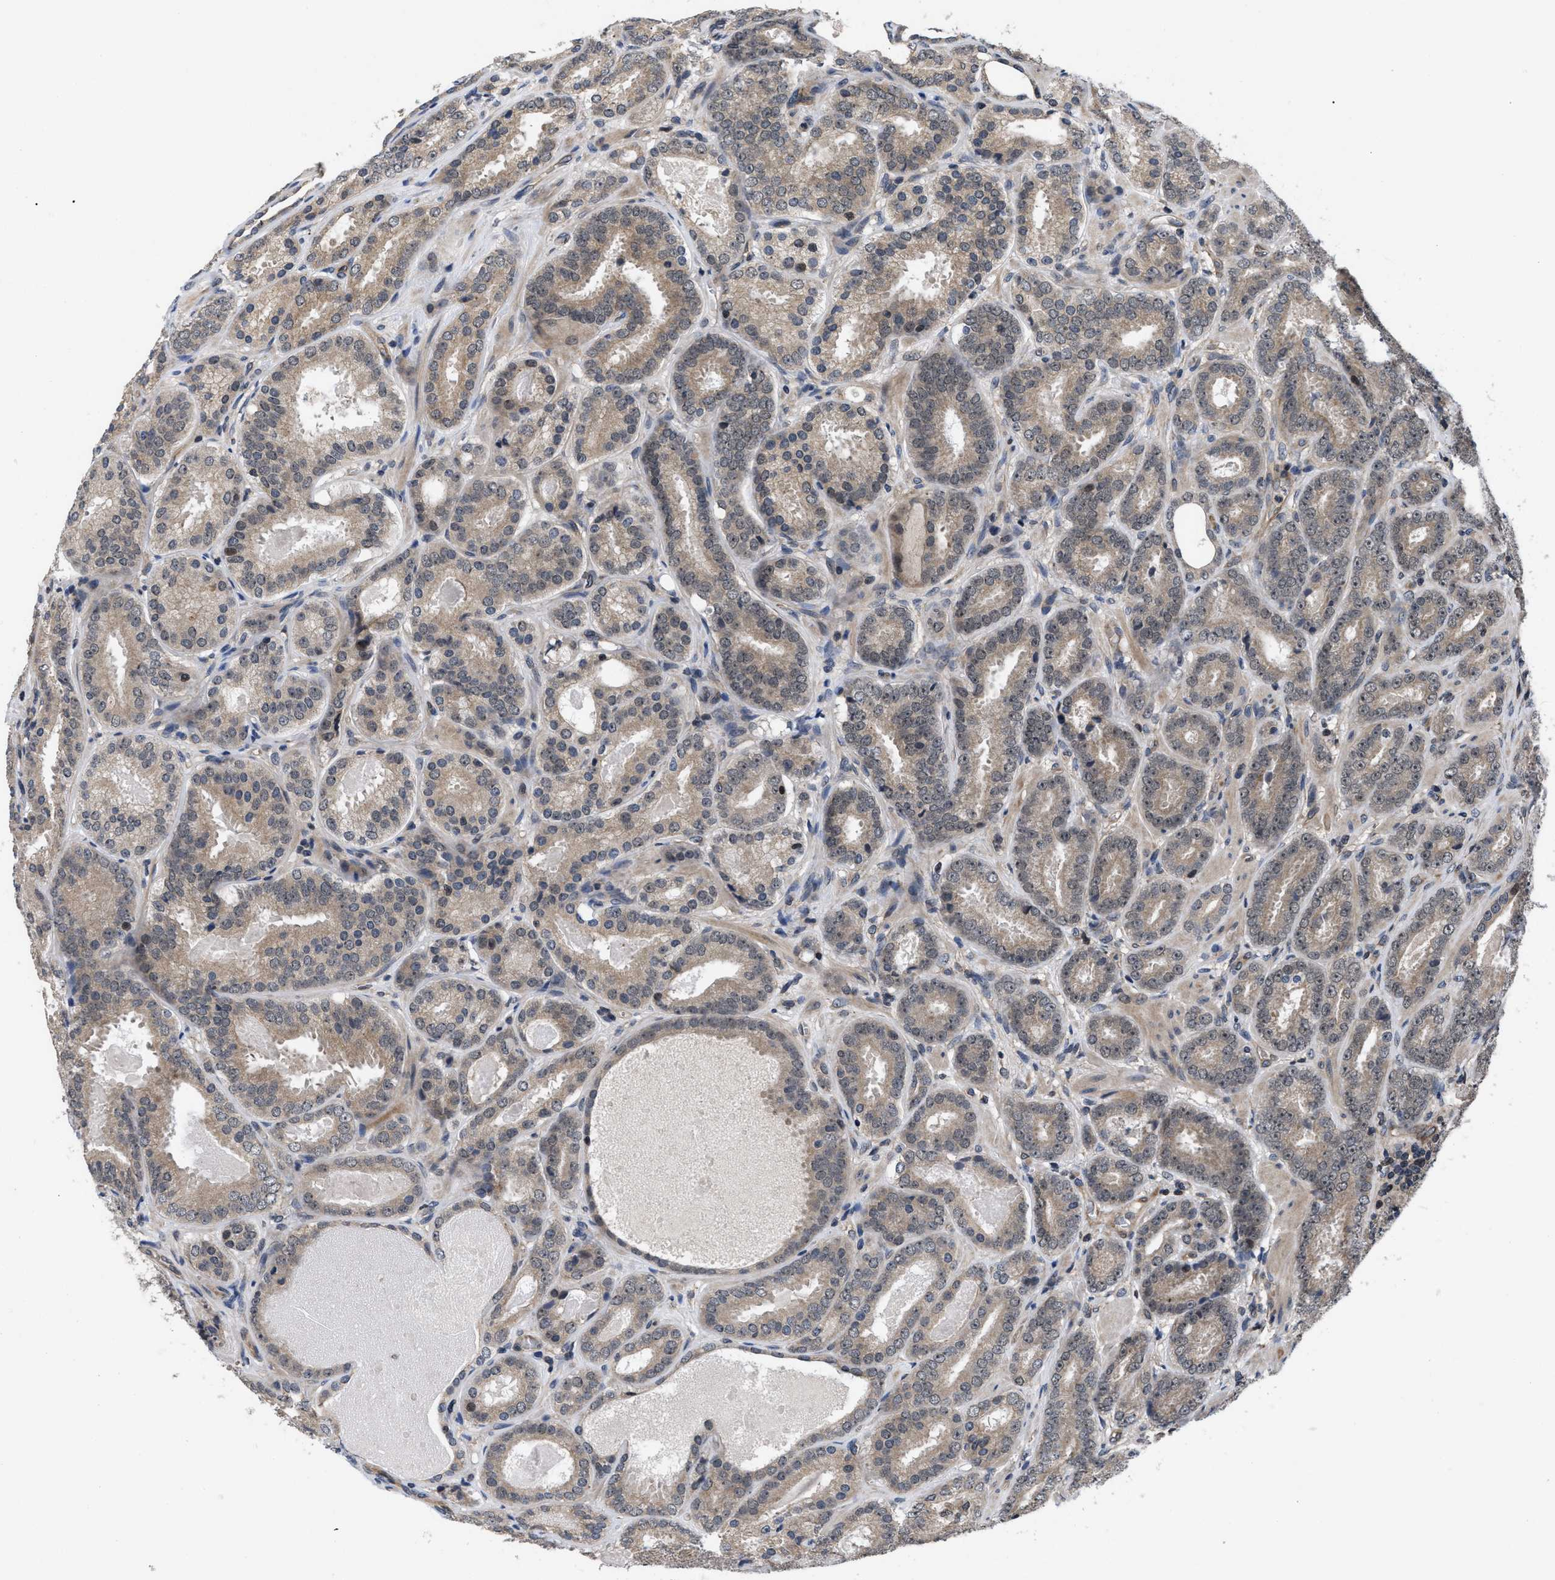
{"staining": {"intensity": "weak", "quantity": ">75%", "location": "cytoplasmic/membranous"}, "tissue": "prostate cancer", "cell_type": "Tumor cells", "image_type": "cancer", "snomed": [{"axis": "morphology", "description": "Adenocarcinoma, Low grade"}, {"axis": "topography", "description": "Prostate"}], "caption": "This image exhibits IHC staining of human prostate cancer, with low weak cytoplasmic/membranous expression in approximately >75% of tumor cells.", "gene": "DNAJC14", "patient": {"sex": "male", "age": 69}}